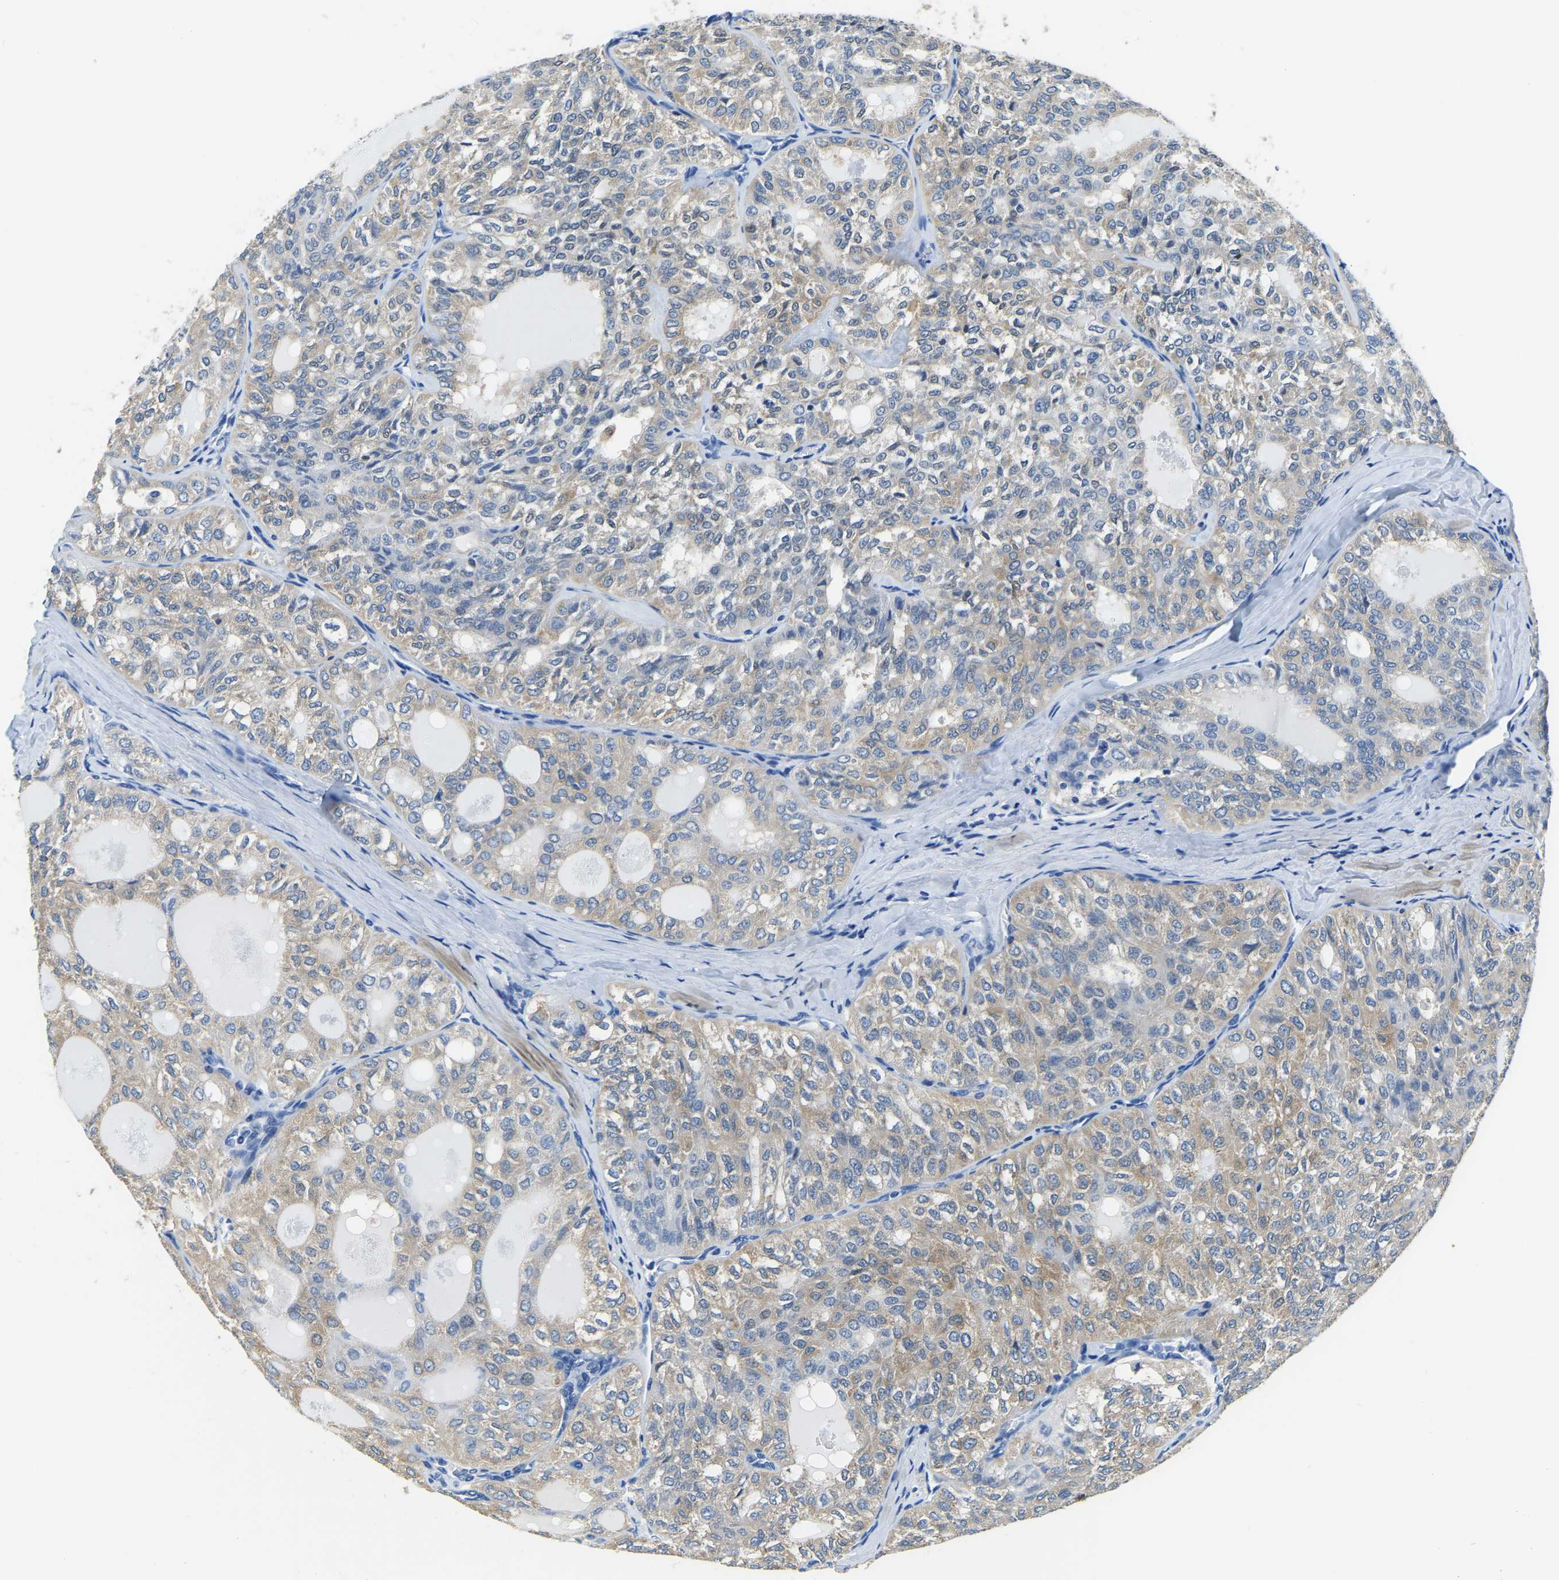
{"staining": {"intensity": "weak", "quantity": ">75%", "location": "cytoplasmic/membranous"}, "tissue": "thyroid cancer", "cell_type": "Tumor cells", "image_type": "cancer", "snomed": [{"axis": "morphology", "description": "Follicular adenoma carcinoma, NOS"}, {"axis": "topography", "description": "Thyroid gland"}], "caption": "Immunohistochemical staining of thyroid cancer shows weak cytoplasmic/membranous protein staining in about >75% of tumor cells. (brown staining indicates protein expression, while blue staining denotes nuclei).", "gene": "ZDHHC13", "patient": {"sex": "male", "age": 75}}